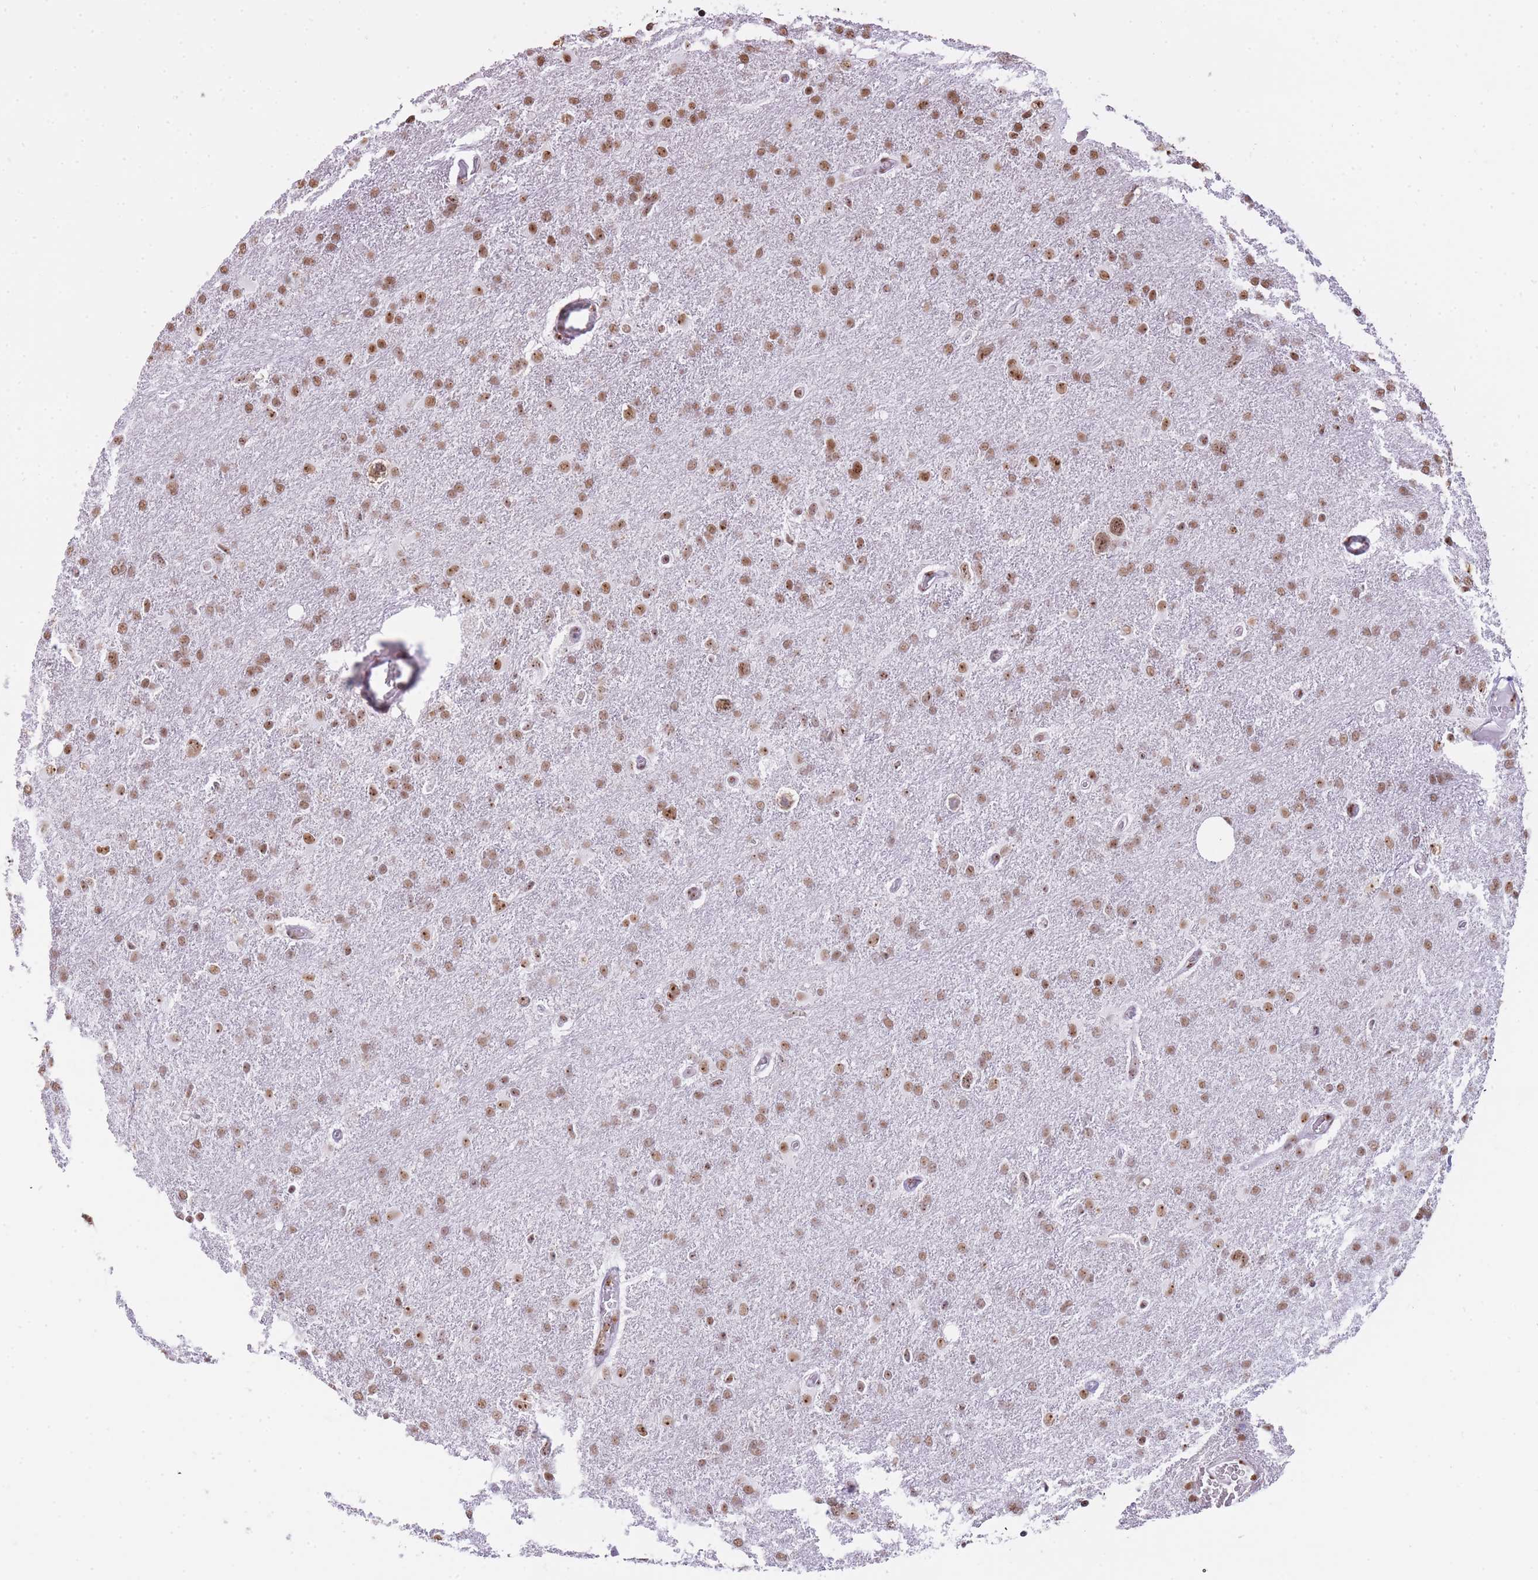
{"staining": {"intensity": "moderate", "quantity": ">75%", "location": "nuclear"}, "tissue": "glioma", "cell_type": "Tumor cells", "image_type": "cancer", "snomed": [{"axis": "morphology", "description": "Glioma, malignant, High grade"}, {"axis": "topography", "description": "Brain"}], "caption": "Tumor cells demonstrate medium levels of moderate nuclear staining in about >75% of cells in human glioma. (Brightfield microscopy of DAB IHC at high magnification).", "gene": "EVC2", "patient": {"sex": "male", "age": 61}}